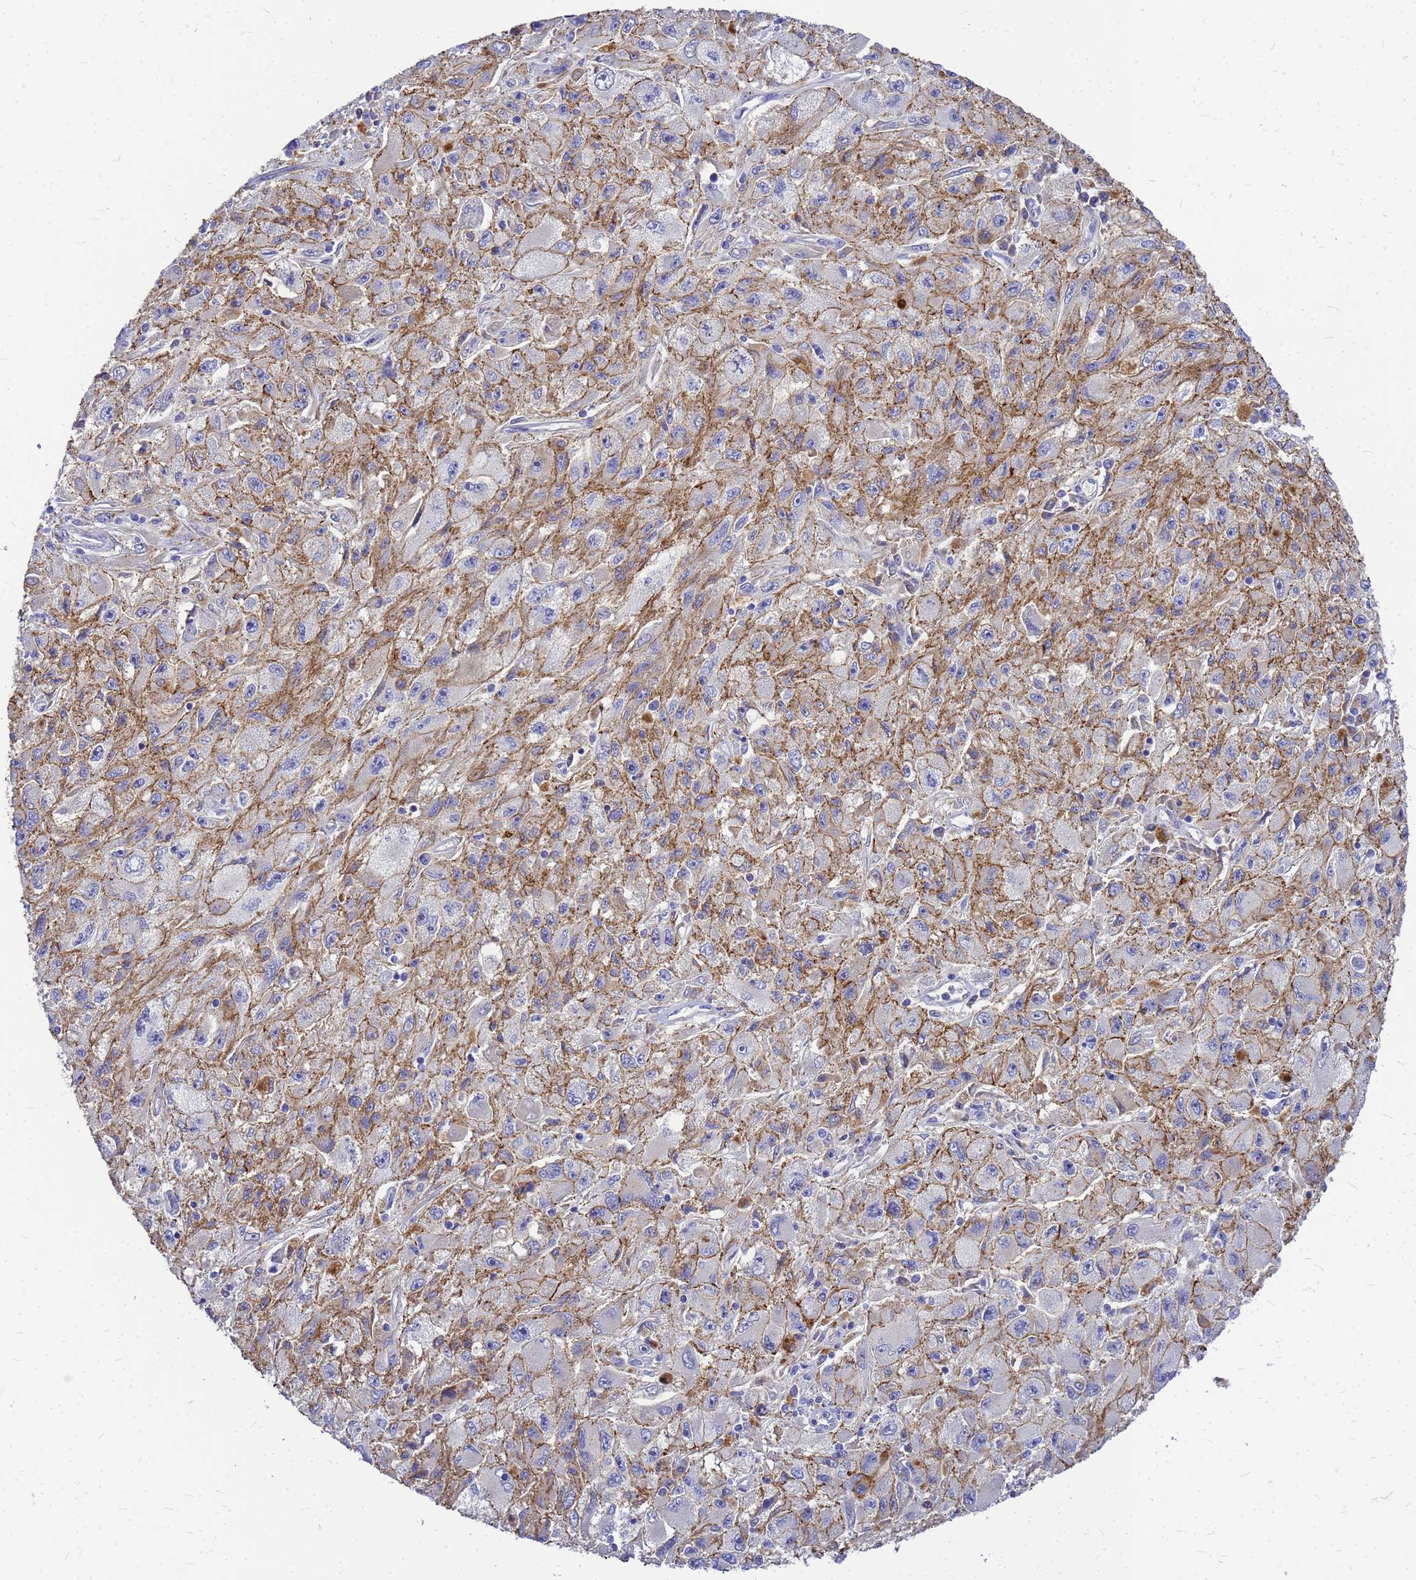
{"staining": {"intensity": "moderate", "quantity": ">75%", "location": "cytoplasmic/membranous"}, "tissue": "melanoma", "cell_type": "Tumor cells", "image_type": "cancer", "snomed": [{"axis": "morphology", "description": "Malignant melanoma, Metastatic site"}, {"axis": "topography", "description": "Skin"}], "caption": "This is a micrograph of immunohistochemistry staining of malignant melanoma (metastatic site), which shows moderate staining in the cytoplasmic/membranous of tumor cells.", "gene": "FBXW5", "patient": {"sex": "male", "age": 53}}